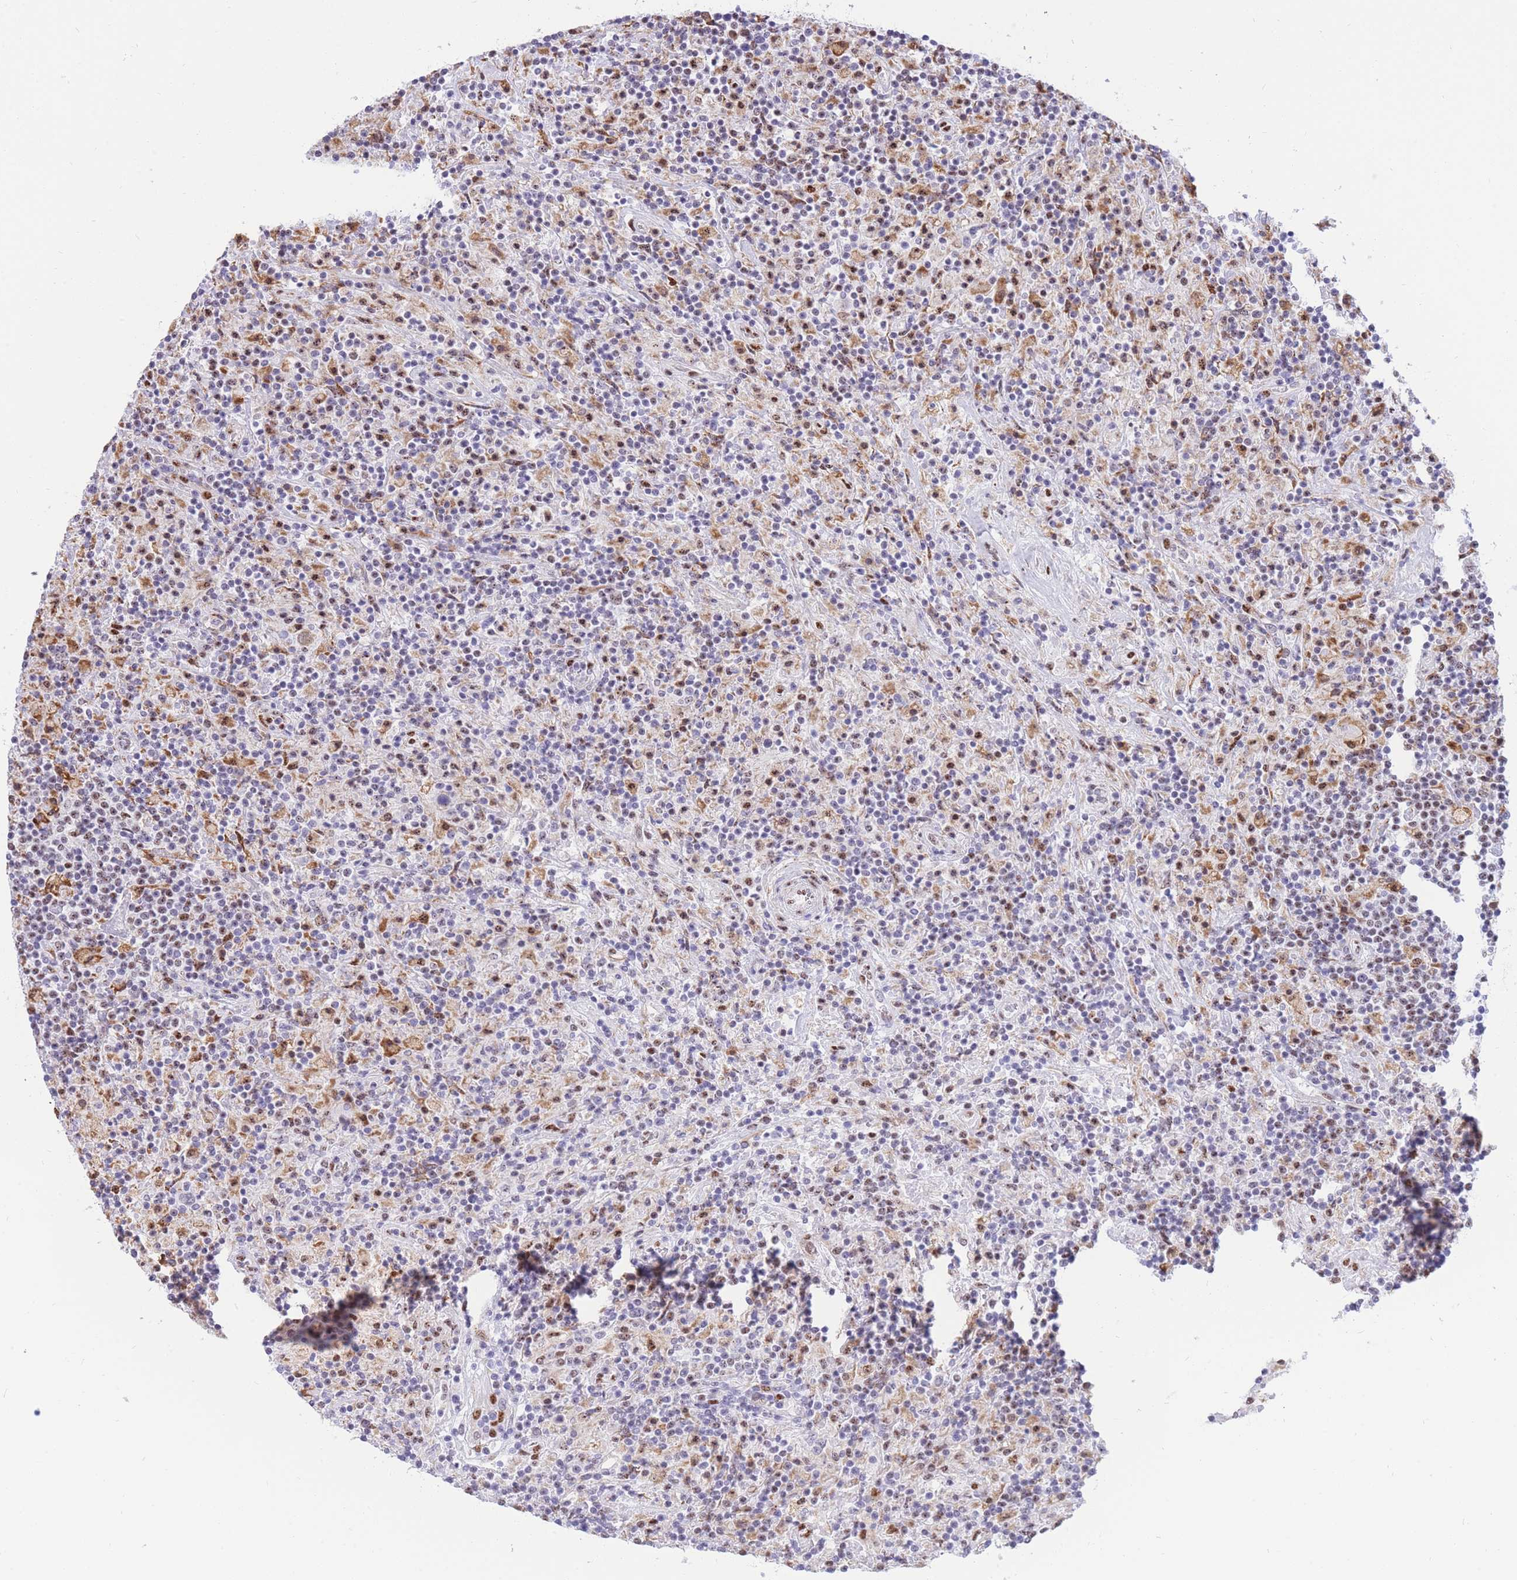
{"staining": {"intensity": "weak", "quantity": "<25%", "location": "cytoplasmic/membranous"}, "tissue": "lymphoma", "cell_type": "Tumor cells", "image_type": "cancer", "snomed": [{"axis": "morphology", "description": "Hodgkin's disease, NOS"}, {"axis": "topography", "description": "Lymph node"}], "caption": "This is an immunohistochemistry (IHC) micrograph of lymphoma. There is no expression in tumor cells.", "gene": "FAM153A", "patient": {"sex": "male", "age": 70}}